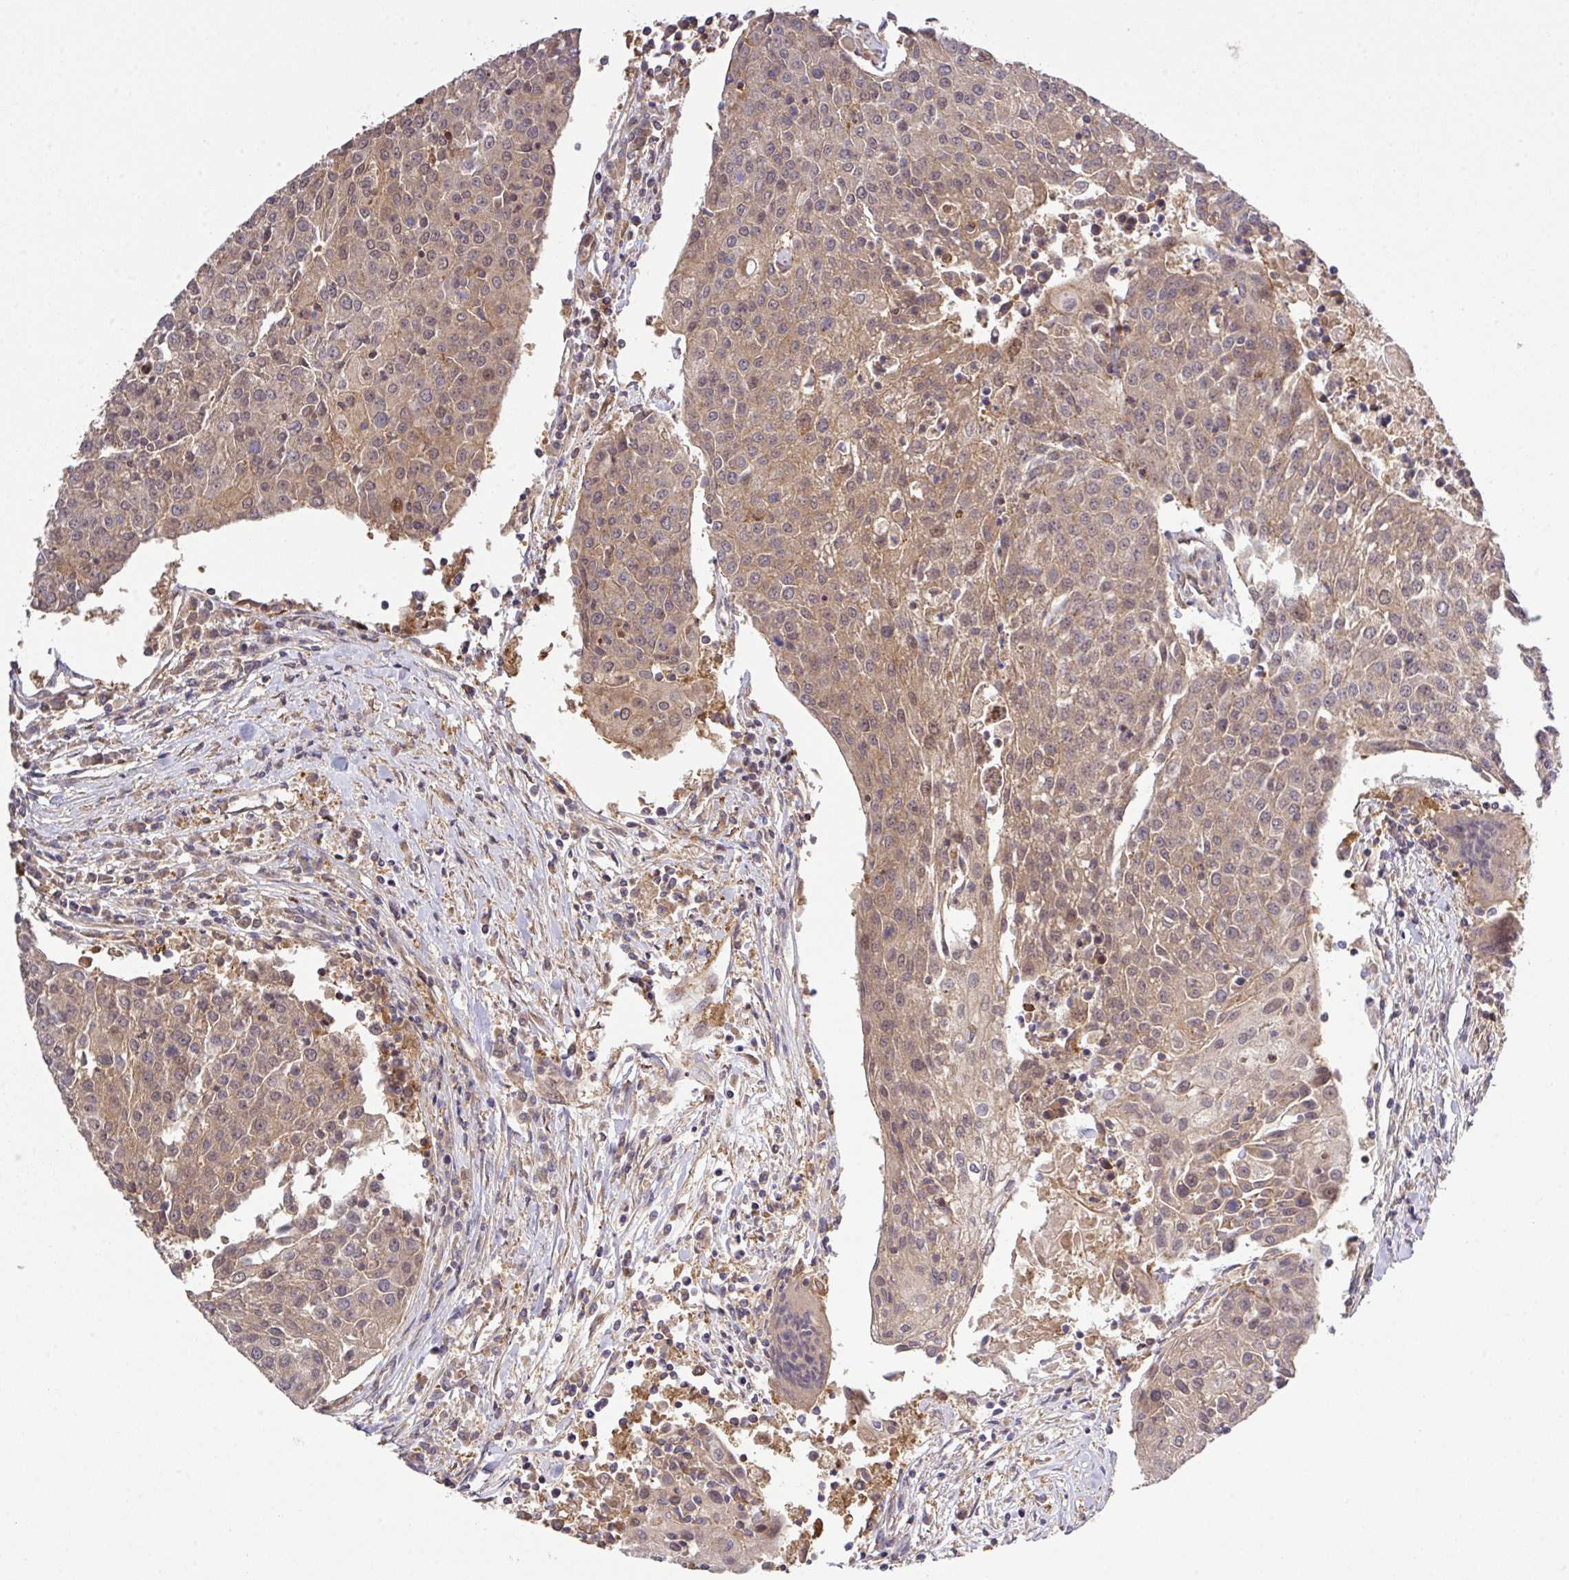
{"staining": {"intensity": "moderate", "quantity": "25%-75%", "location": "cytoplasmic/membranous,nuclear"}, "tissue": "urothelial cancer", "cell_type": "Tumor cells", "image_type": "cancer", "snomed": [{"axis": "morphology", "description": "Urothelial carcinoma, High grade"}, {"axis": "topography", "description": "Urinary bladder"}], "caption": "Moderate cytoplasmic/membranous and nuclear protein positivity is appreciated in about 25%-75% of tumor cells in urothelial cancer.", "gene": "ARPIN", "patient": {"sex": "female", "age": 85}}